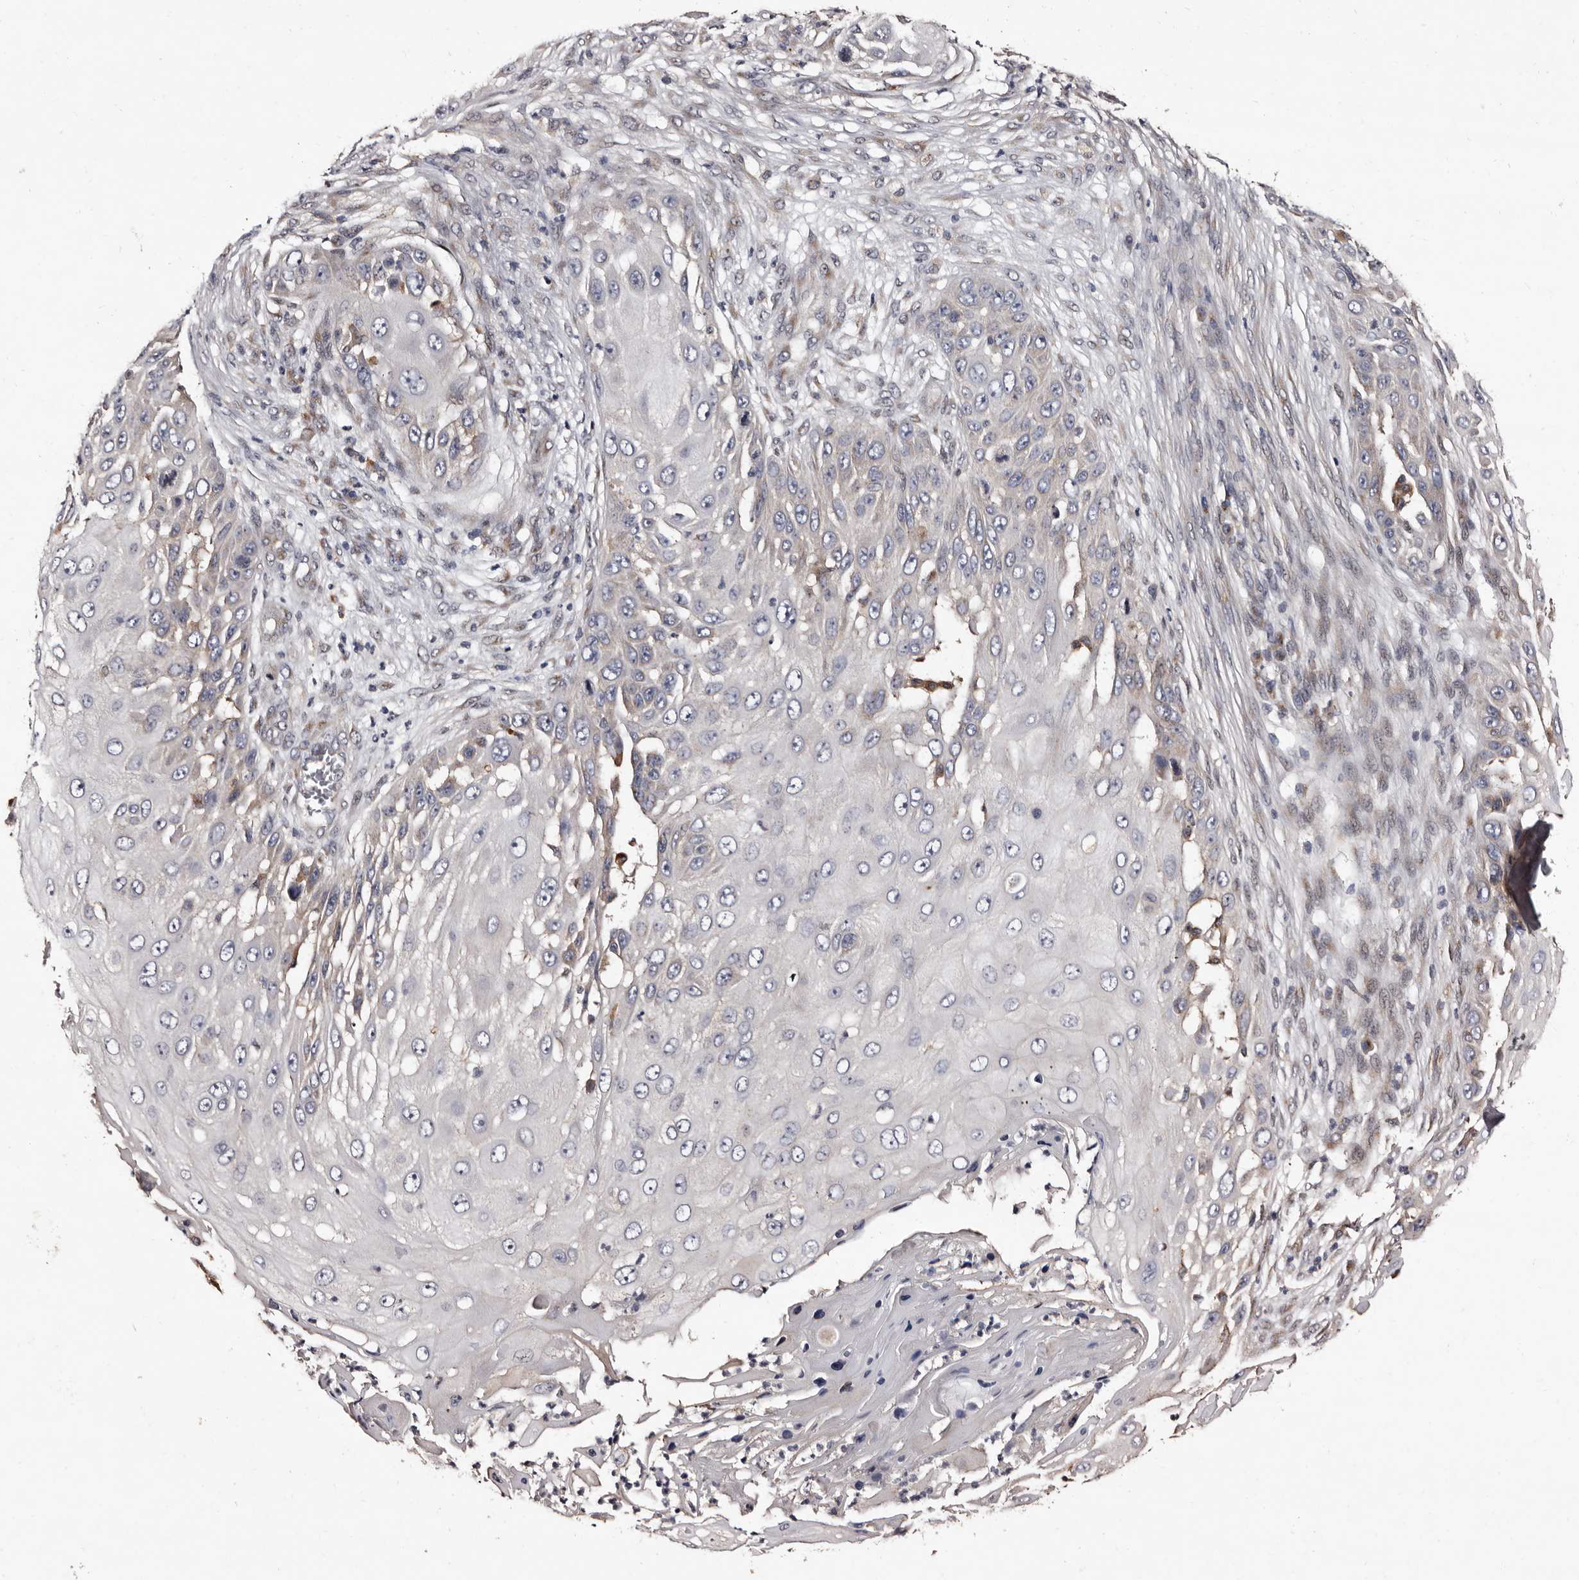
{"staining": {"intensity": "negative", "quantity": "none", "location": "none"}, "tissue": "skin cancer", "cell_type": "Tumor cells", "image_type": "cancer", "snomed": [{"axis": "morphology", "description": "Squamous cell carcinoma, NOS"}, {"axis": "topography", "description": "Skin"}], "caption": "Human skin squamous cell carcinoma stained for a protein using IHC shows no positivity in tumor cells.", "gene": "FAM91A1", "patient": {"sex": "female", "age": 44}}